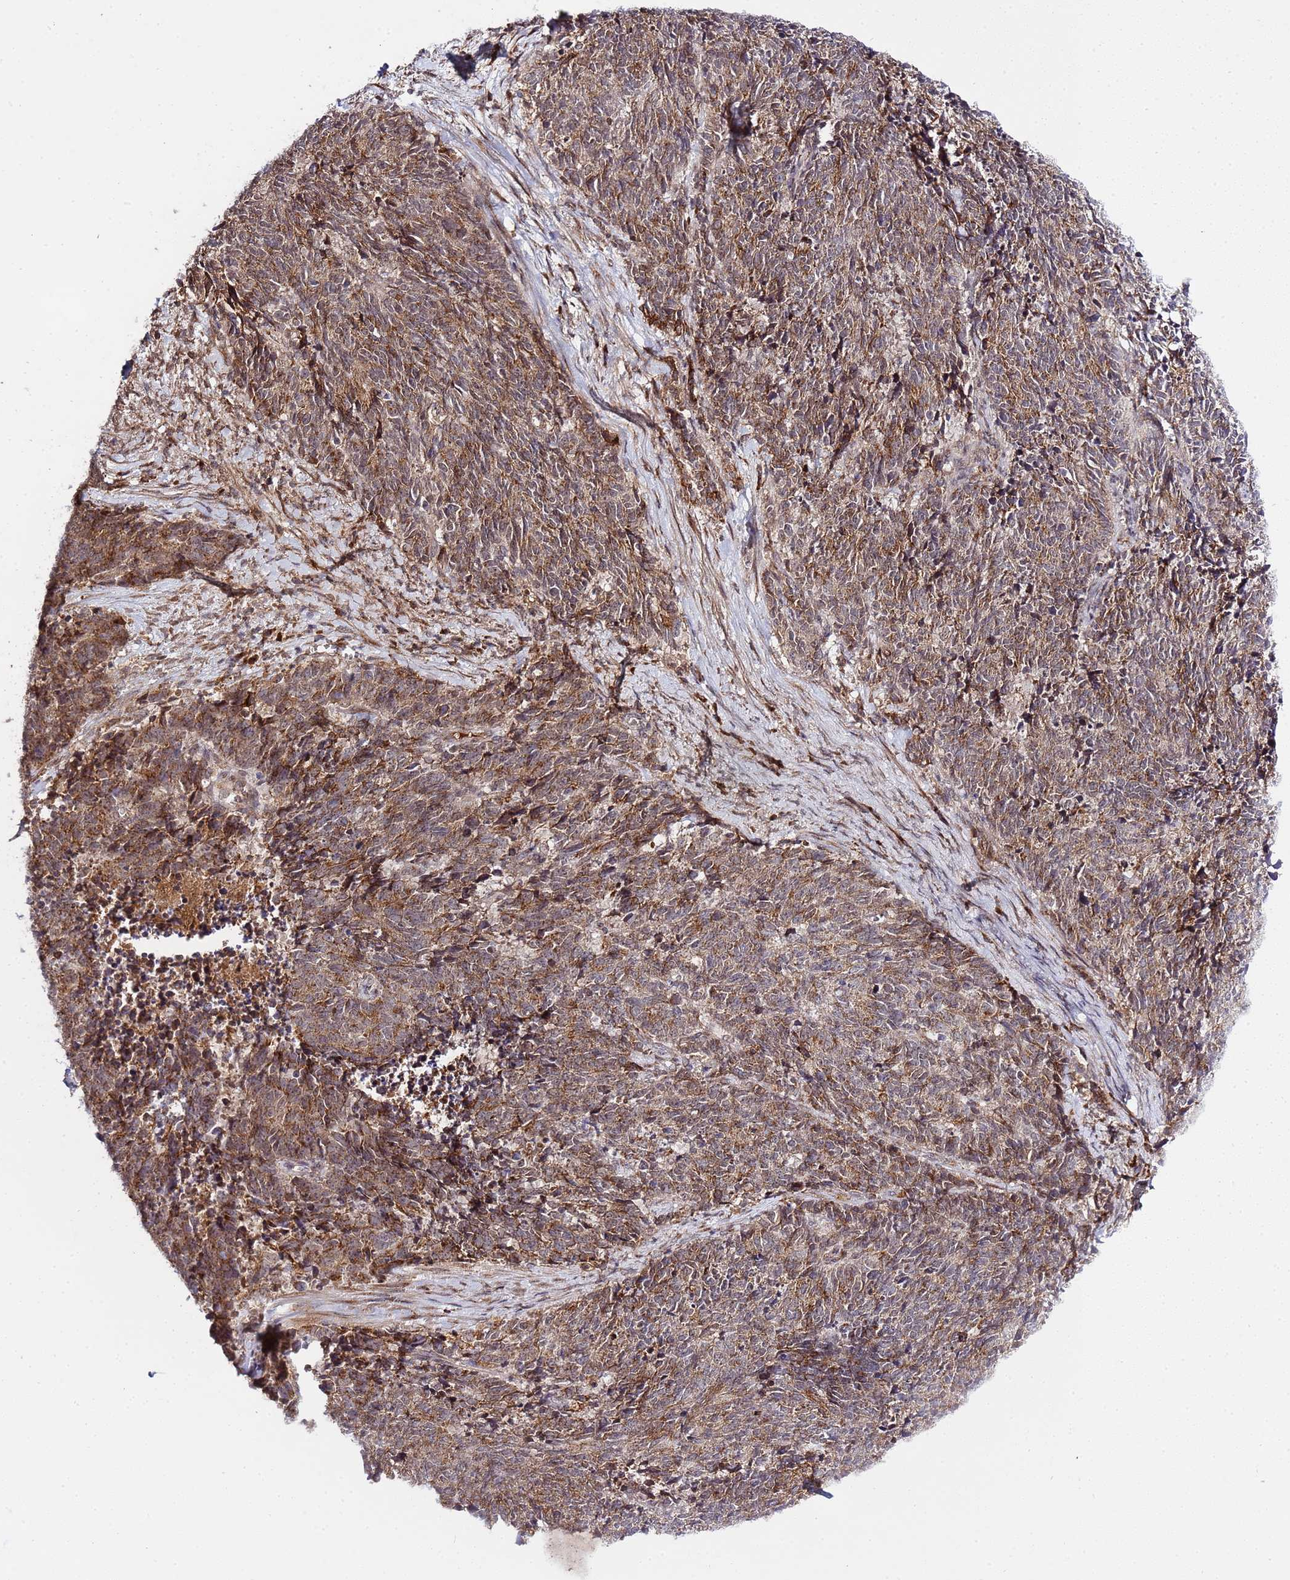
{"staining": {"intensity": "moderate", "quantity": ">75%", "location": "cytoplasmic/membranous"}, "tissue": "cervical cancer", "cell_type": "Tumor cells", "image_type": "cancer", "snomed": [{"axis": "morphology", "description": "Squamous cell carcinoma, NOS"}, {"axis": "topography", "description": "Cervix"}], "caption": "Immunohistochemistry (IHC) (DAB (3,3'-diaminobenzidine)) staining of cervical cancer displays moderate cytoplasmic/membranous protein expression in approximately >75% of tumor cells. (DAB (3,3'-diaminobenzidine) = brown stain, brightfield microscopy at high magnification).", "gene": "ZNF624", "patient": {"sex": "female", "age": 29}}